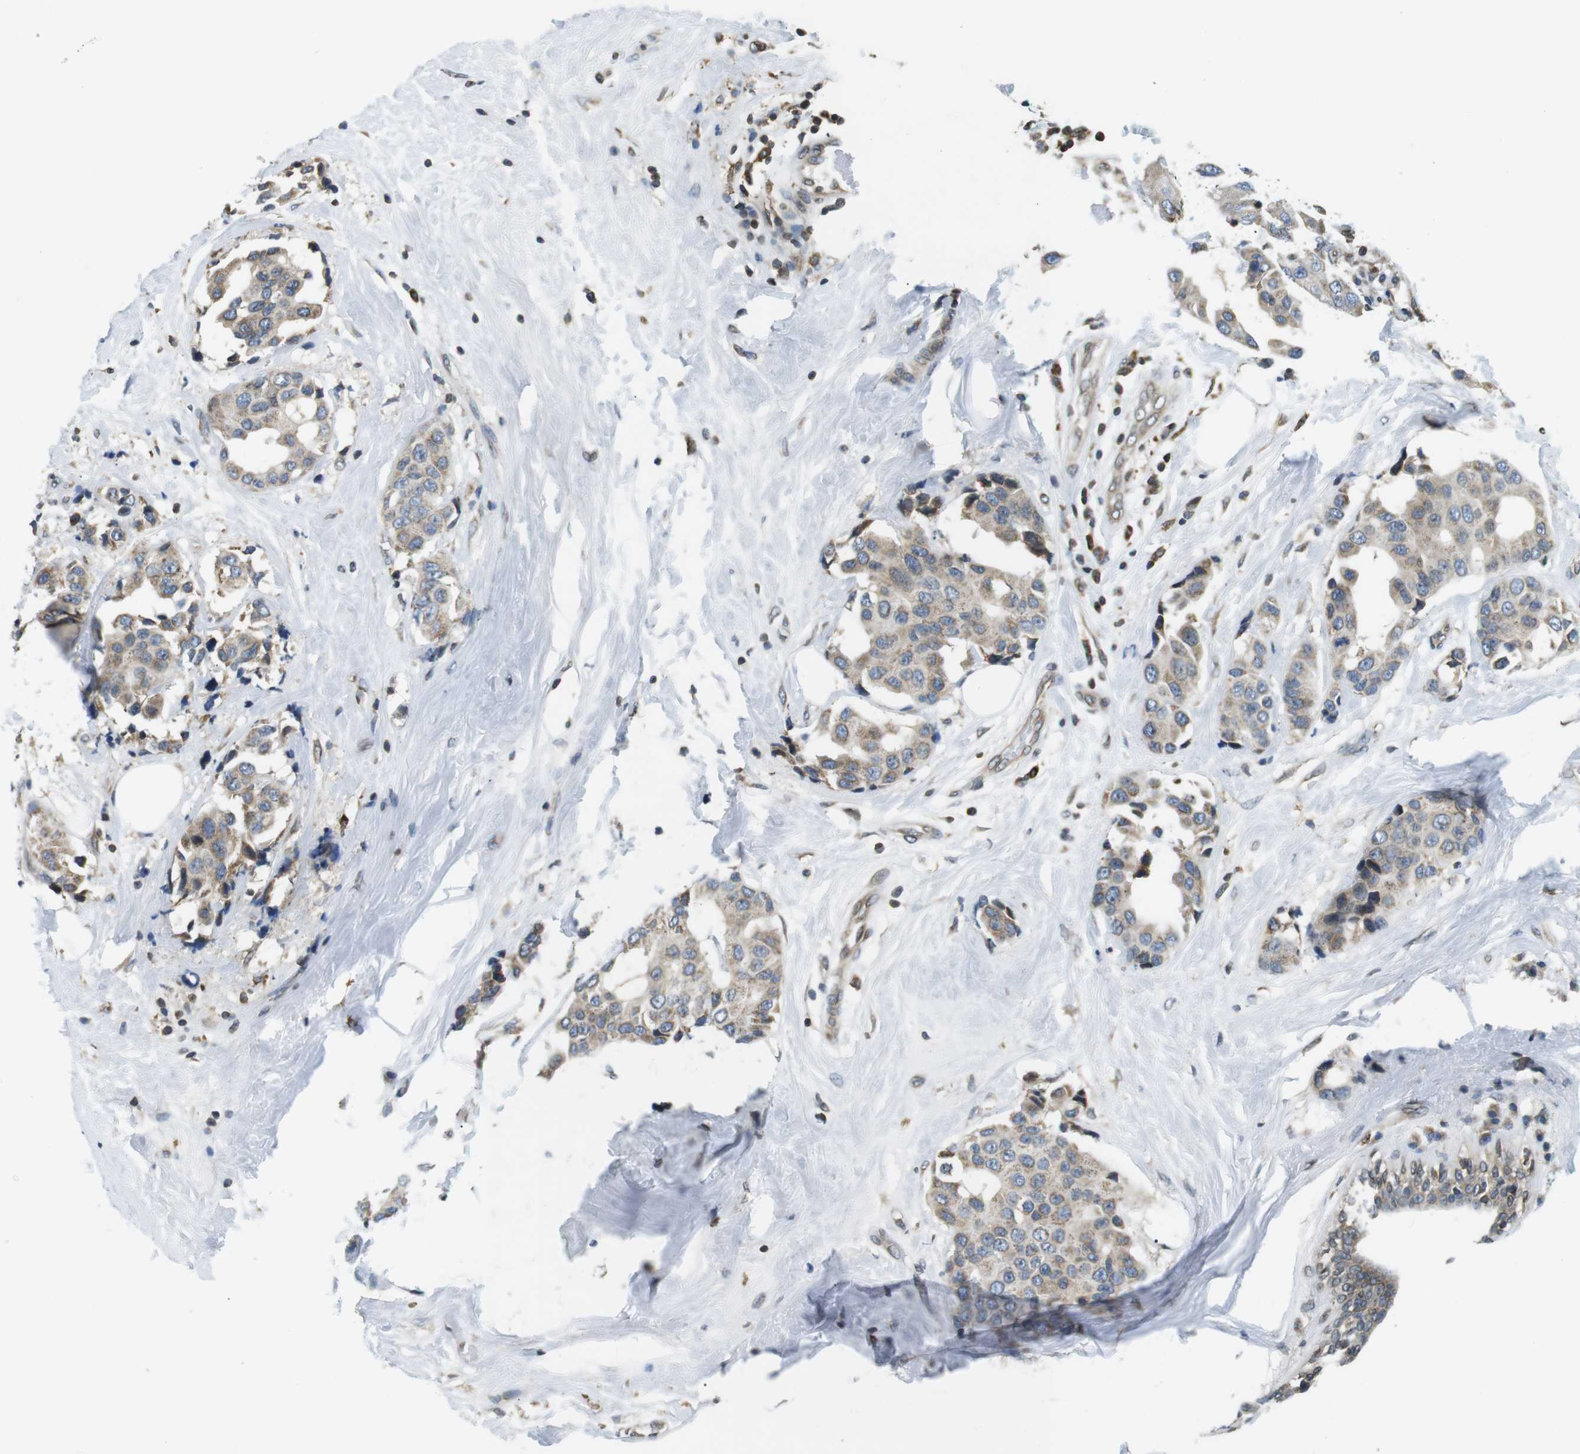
{"staining": {"intensity": "weak", "quantity": ">75%", "location": "cytoplasmic/membranous"}, "tissue": "breast cancer", "cell_type": "Tumor cells", "image_type": "cancer", "snomed": [{"axis": "morphology", "description": "Normal tissue, NOS"}, {"axis": "morphology", "description": "Duct carcinoma"}, {"axis": "topography", "description": "Breast"}], "caption": "The photomicrograph demonstrates immunohistochemical staining of breast intraductal carcinoma. There is weak cytoplasmic/membranous staining is seen in approximately >75% of tumor cells.", "gene": "TMX4", "patient": {"sex": "female", "age": 39}}